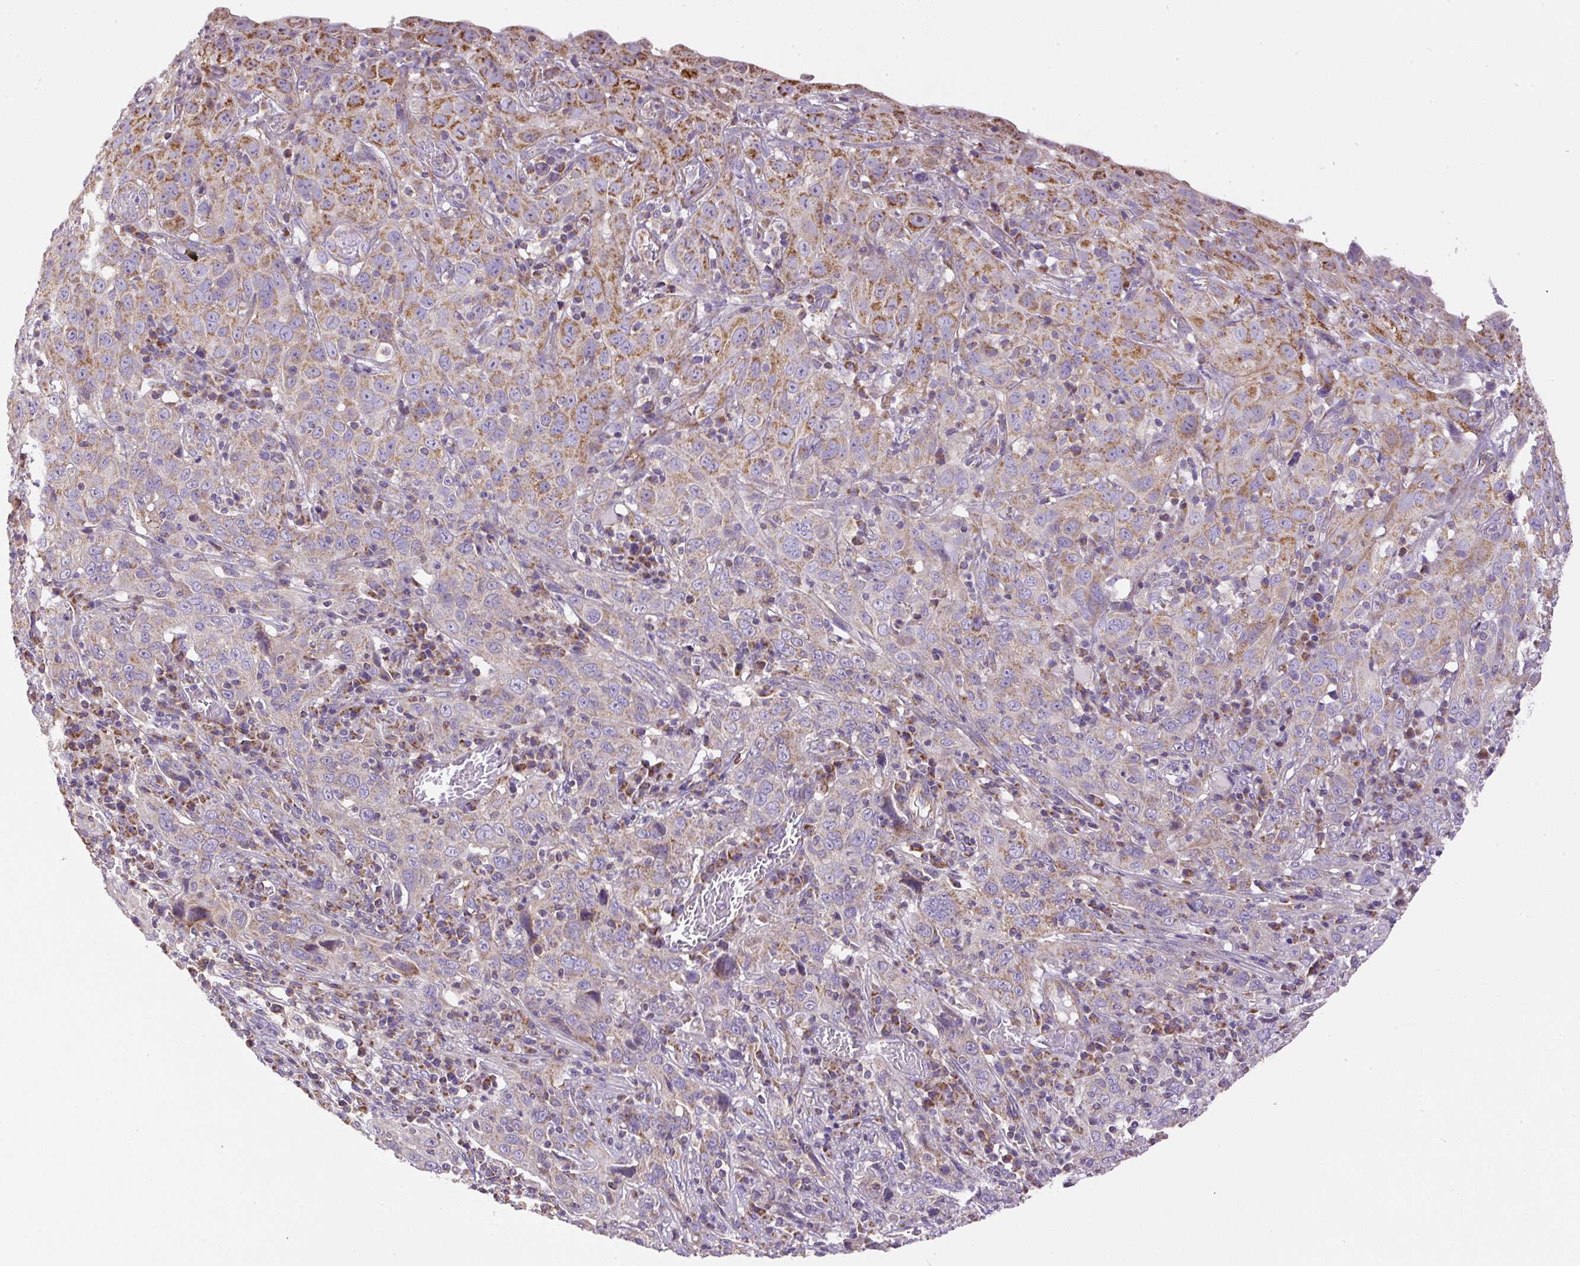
{"staining": {"intensity": "moderate", "quantity": "25%-75%", "location": "cytoplasmic/membranous"}, "tissue": "cervical cancer", "cell_type": "Tumor cells", "image_type": "cancer", "snomed": [{"axis": "morphology", "description": "Squamous cell carcinoma, NOS"}, {"axis": "topography", "description": "Cervix"}], "caption": "DAB immunohistochemical staining of cervical cancer shows moderate cytoplasmic/membranous protein staining in approximately 25%-75% of tumor cells.", "gene": "NDUFAF2", "patient": {"sex": "female", "age": 46}}